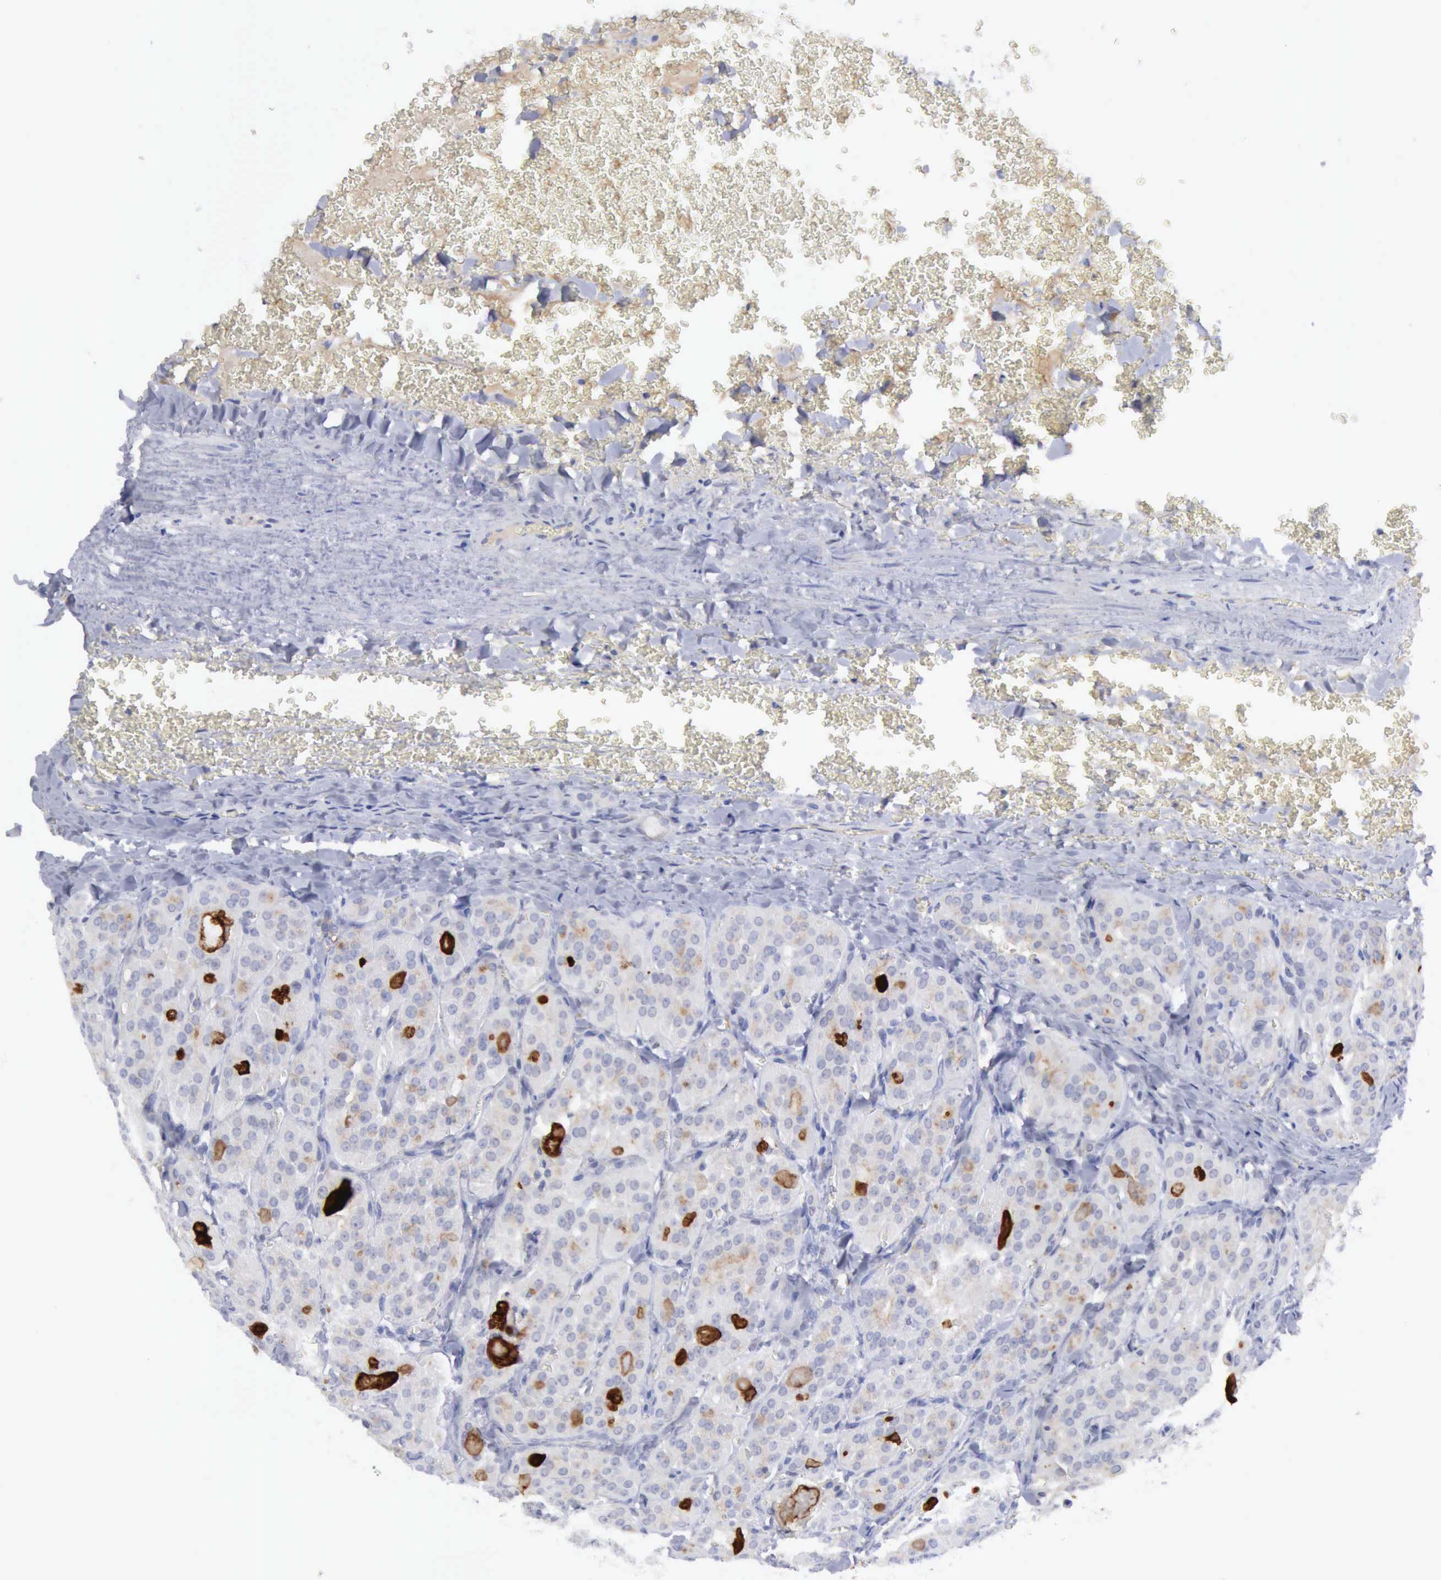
{"staining": {"intensity": "negative", "quantity": "none", "location": "none"}, "tissue": "thyroid cancer", "cell_type": "Tumor cells", "image_type": "cancer", "snomed": [{"axis": "morphology", "description": "Carcinoma, NOS"}, {"axis": "topography", "description": "Thyroid gland"}], "caption": "Micrograph shows no protein expression in tumor cells of thyroid carcinoma tissue.", "gene": "TFRC", "patient": {"sex": "male", "age": 76}}